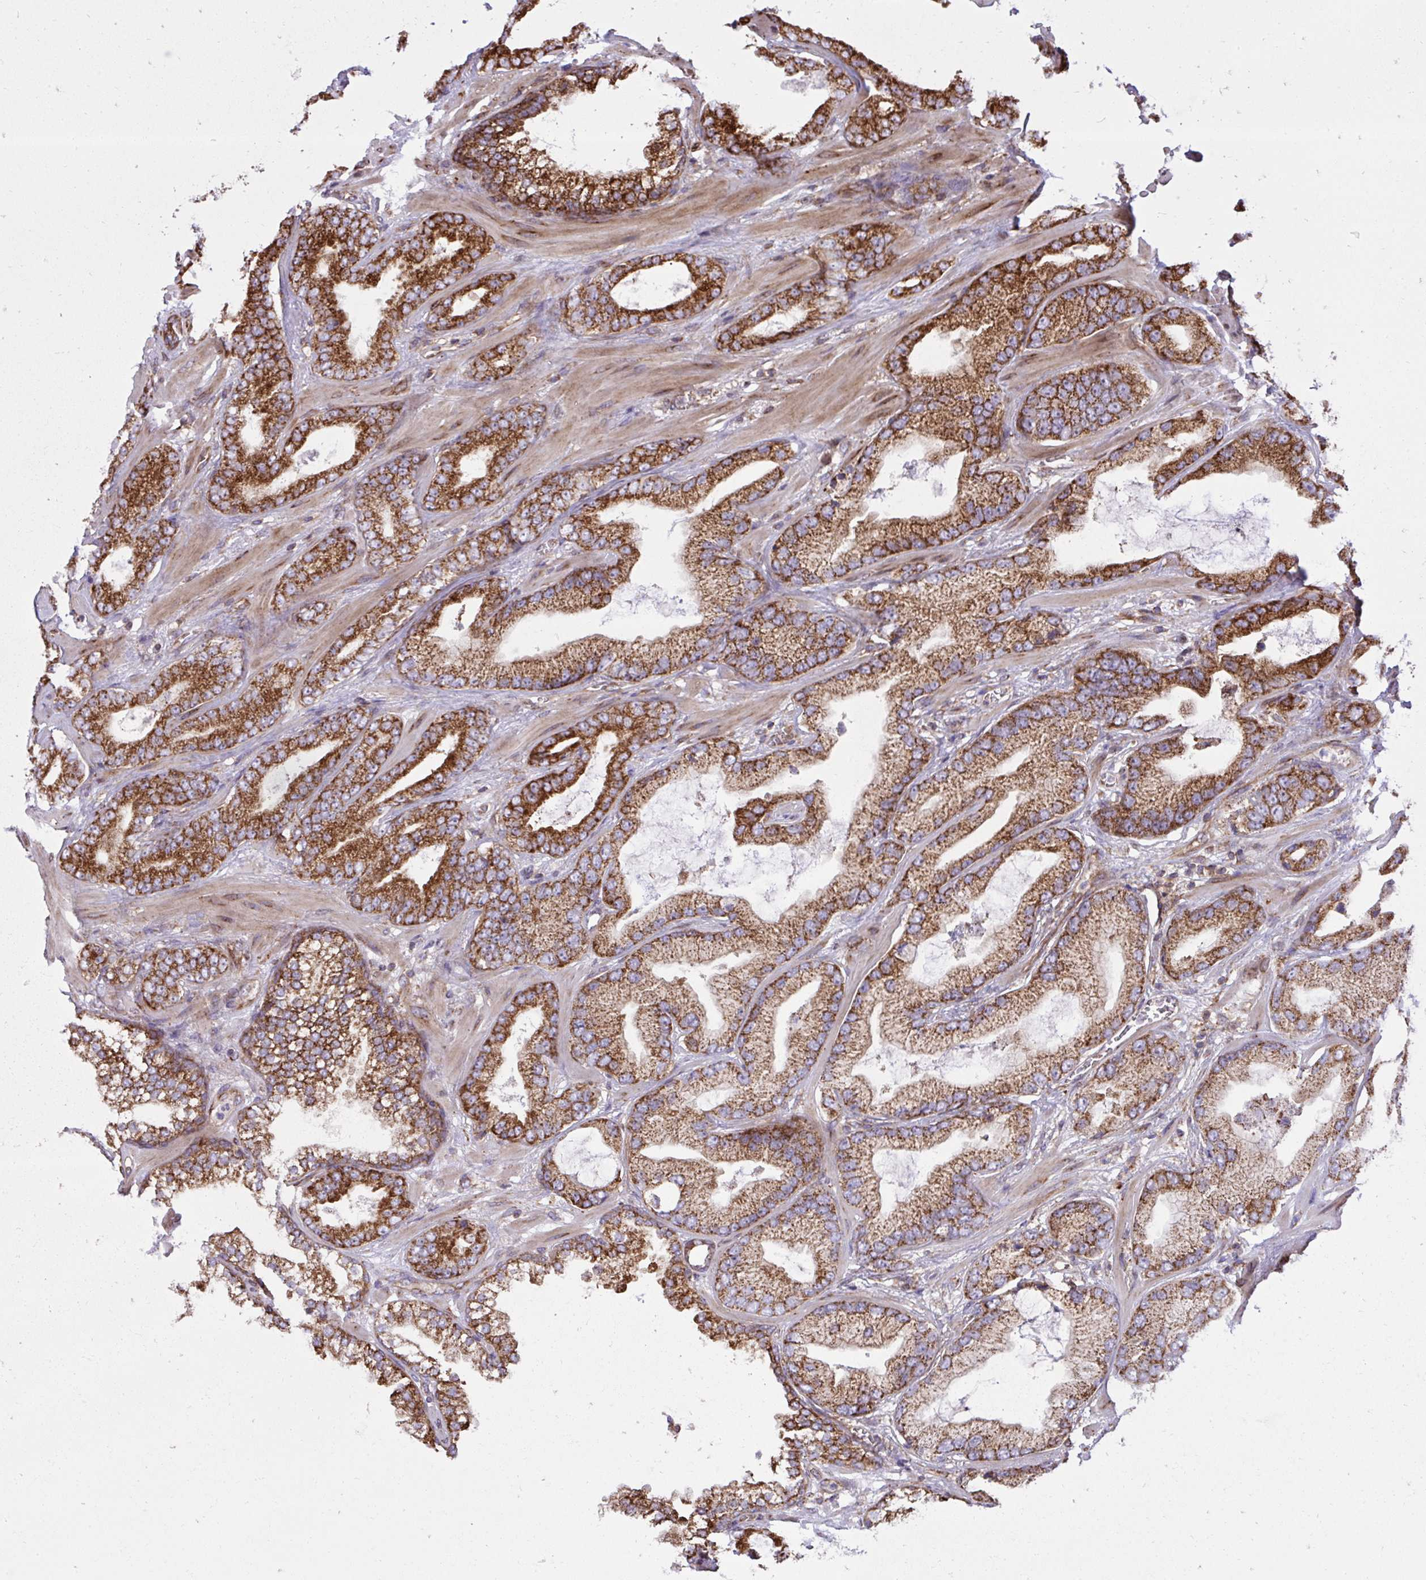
{"staining": {"intensity": "strong", "quantity": ">75%", "location": "cytoplasmic/membranous"}, "tissue": "prostate cancer", "cell_type": "Tumor cells", "image_type": "cancer", "snomed": [{"axis": "morphology", "description": "Adenocarcinoma, Low grade"}, {"axis": "topography", "description": "Prostate"}], "caption": "Prostate cancer stained for a protein shows strong cytoplasmic/membranous positivity in tumor cells. Nuclei are stained in blue.", "gene": "NMNAT3", "patient": {"sex": "male", "age": 62}}